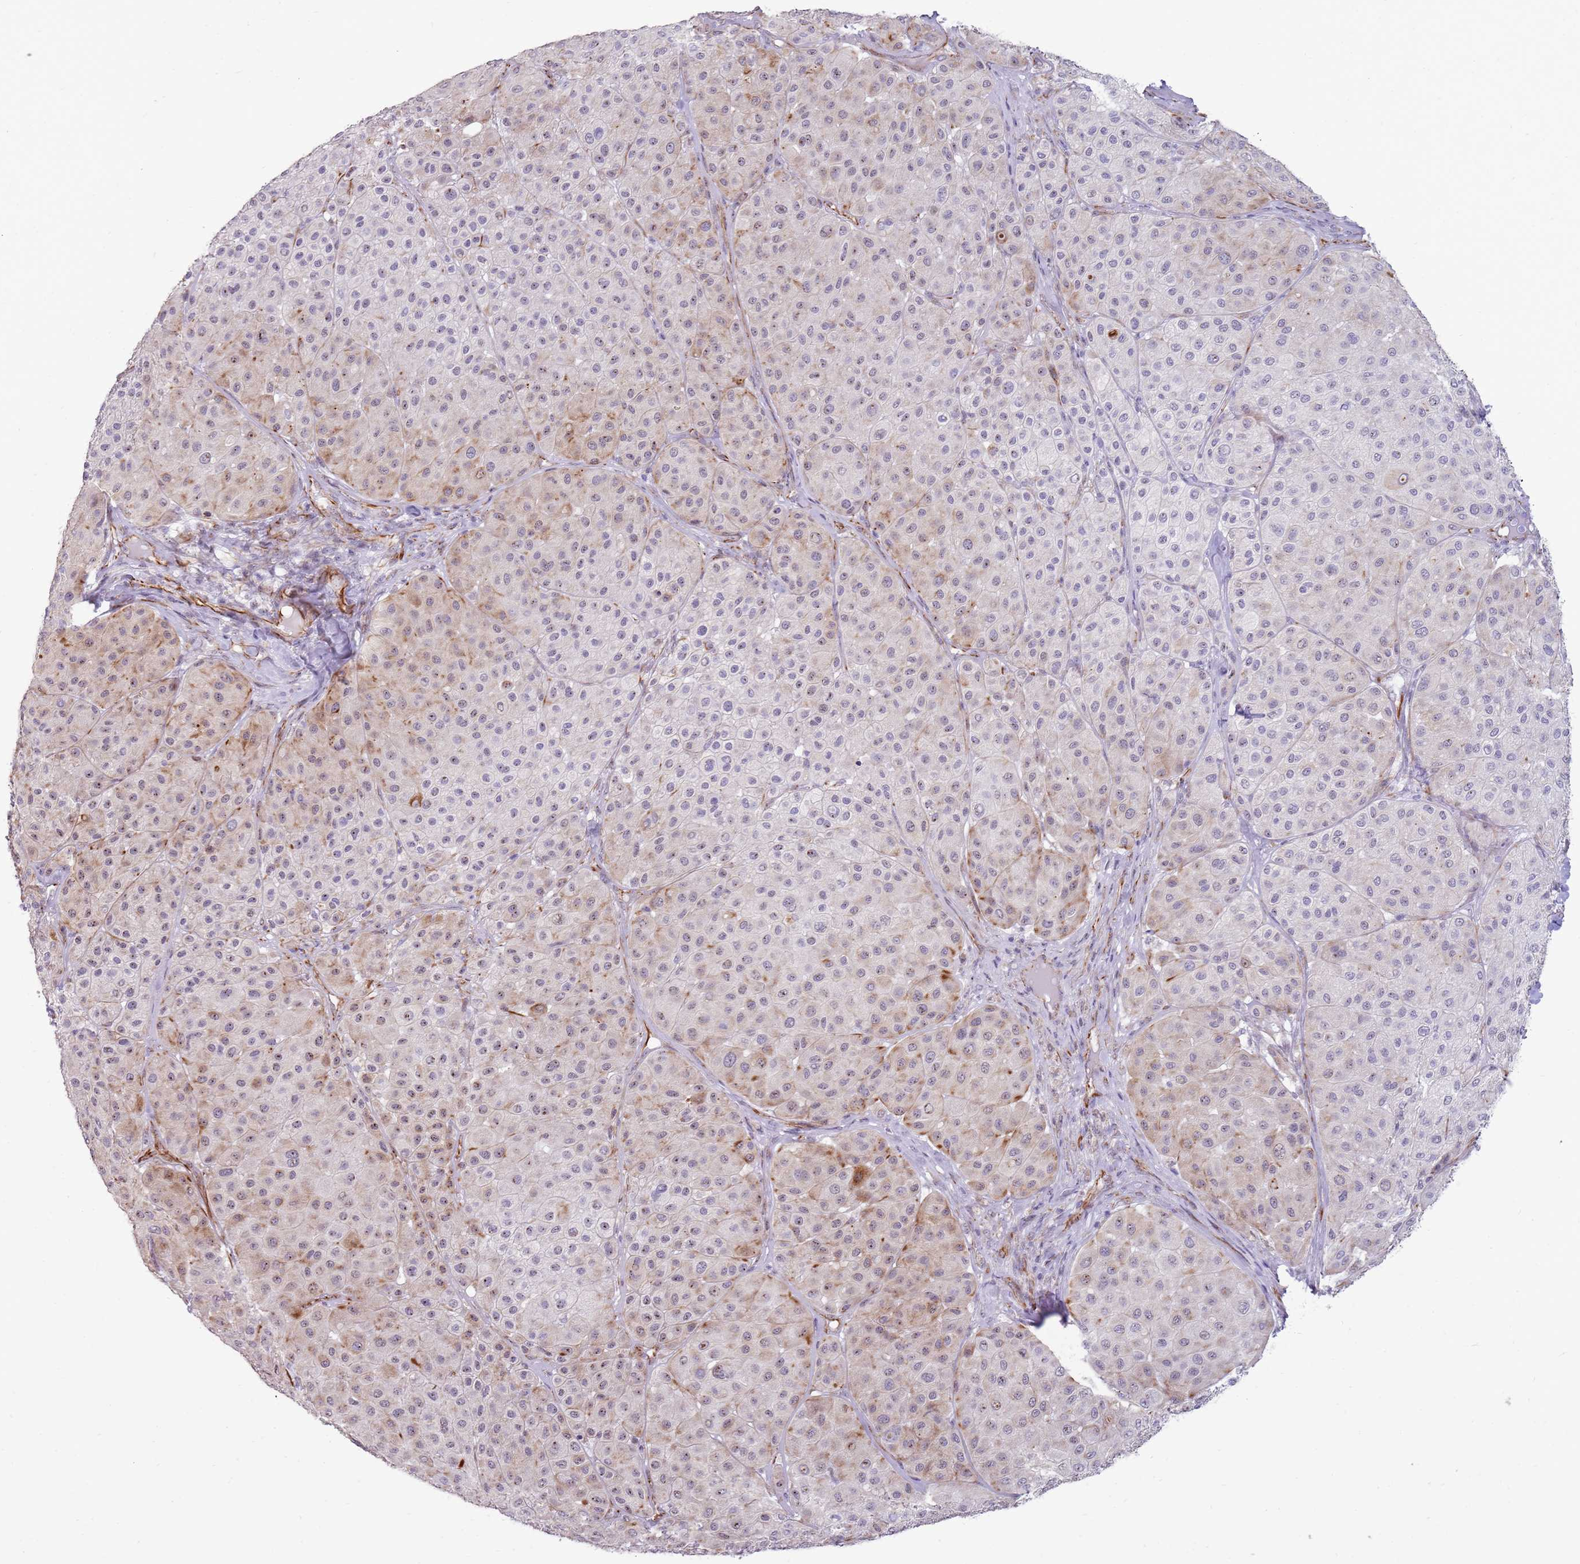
{"staining": {"intensity": "weak", "quantity": "<25%", "location": "cytoplasmic/membranous"}, "tissue": "melanoma", "cell_type": "Tumor cells", "image_type": "cancer", "snomed": [{"axis": "morphology", "description": "Malignant melanoma, Metastatic site"}, {"axis": "topography", "description": "Smooth muscle"}], "caption": "Immunohistochemistry (IHC) photomicrograph of neoplastic tissue: malignant melanoma (metastatic site) stained with DAB displays no significant protein expression in tumor cells.", "gene": "NBPF3", "patient": {"sex": "male", "age": 41}}